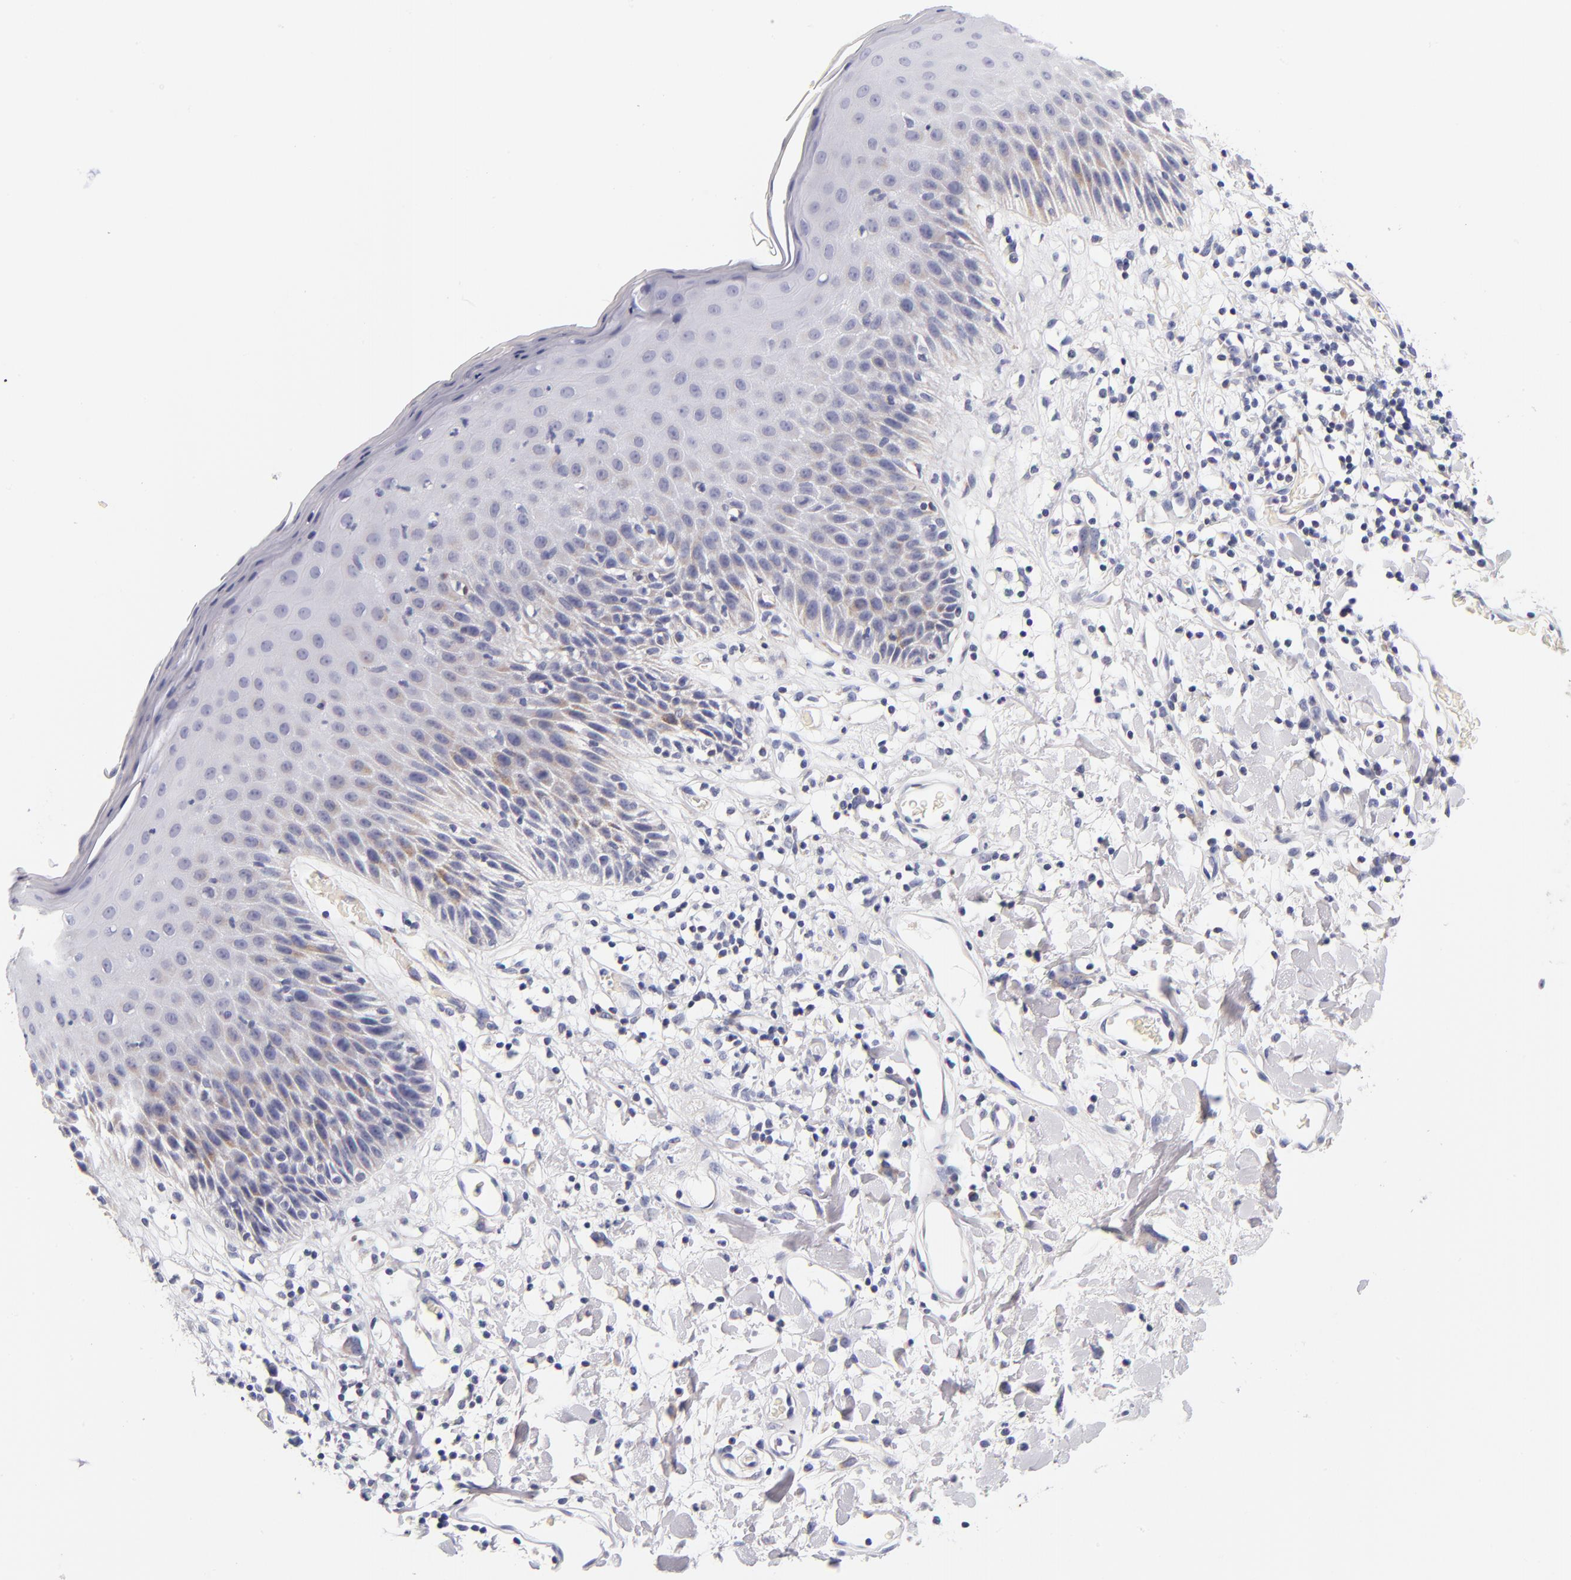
{"staining": {"intensity": "moderate", "quantity": ">75%", "location": "cytoplasmic/membranous"}, "tissue": "skin", "cell_type": "Epidermal cells", "image_type": "normal", "snomed": [{"axis": "morphology", "description": "Normal tissue, NOS"}, {"axis": "topography", "description": "Vulva"}, {"axis": "topography", "description": "Peripheral nerve tissue"}], "caption": "IHC photomicrograph of unremarkable skin stained for a protein (brown), which reveals medium levels of moderate cytoplasmic/membranous expression in about >75% of epidermal cells.", "gene": "ECHS1", "patient": {"sex": "female", "age": 68}}